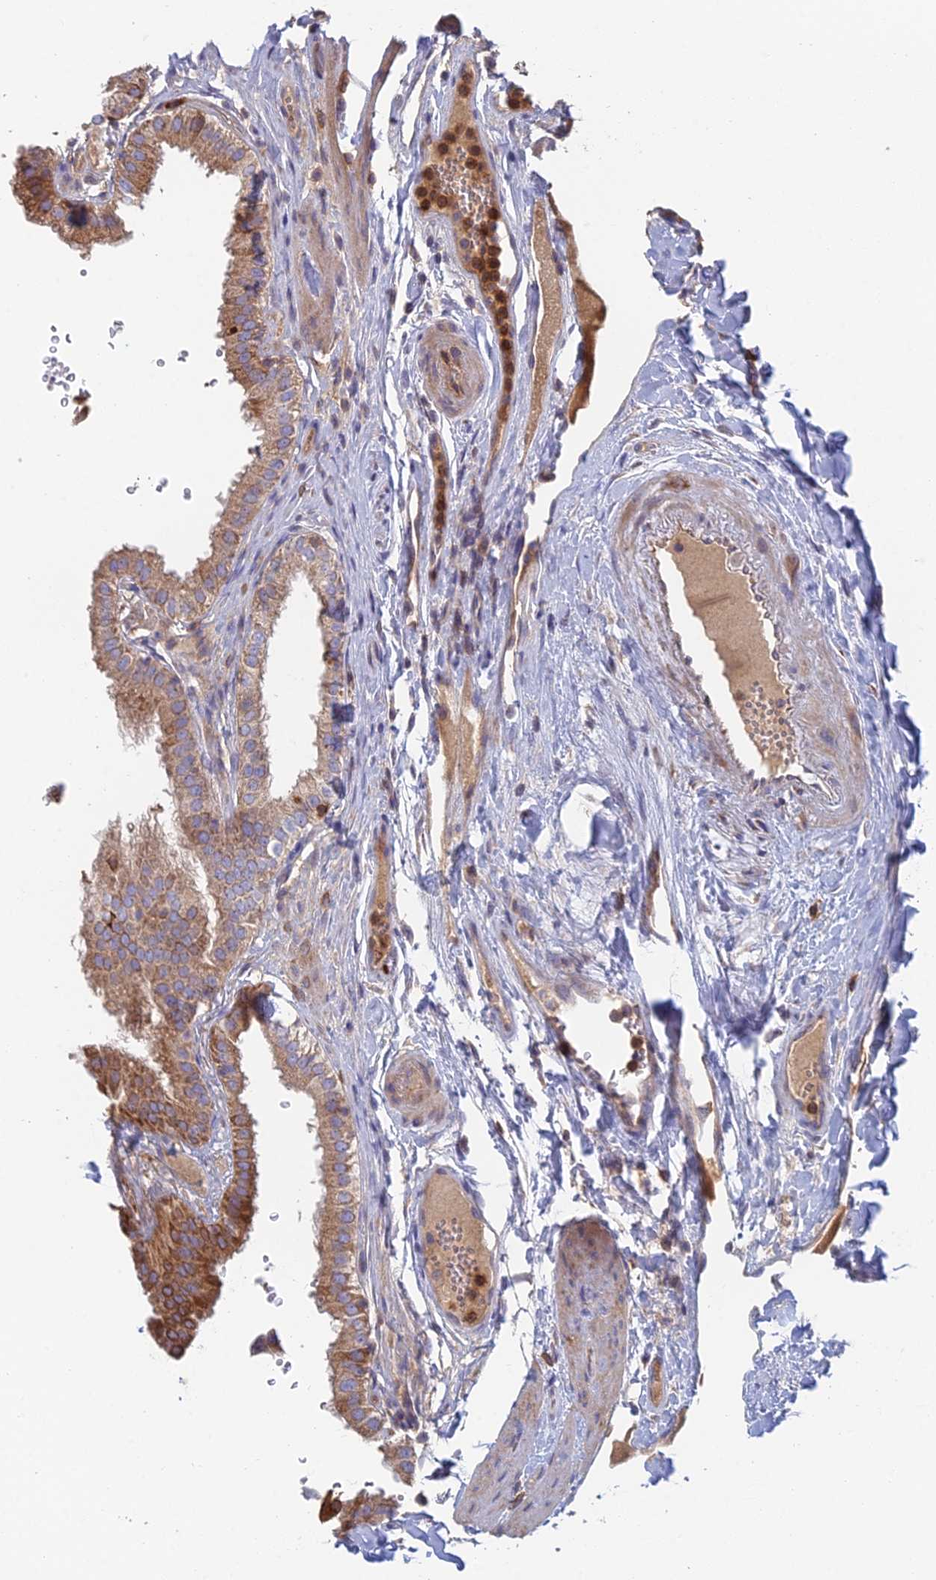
{"staining": {"intensity": "moderate", "quantity": ">75%", "location": "cytoplasmic/membranous"}, "tissue": "gallbladder", "cell_type": "Glandular cells", "image_type": "normal", "snomed": [{"axis": "morphology", "description": "Normal tissue, NOS"}, {"axis": "topography", "description": "Gallbladder"}], "caption": "Gallbladder stained with IHC exhibits moderate cytoplasmic/membranous positivity in about >75% of glandular cells.", "gene": "IFTAP", "patient": {"sex": "female", "age": 61}}